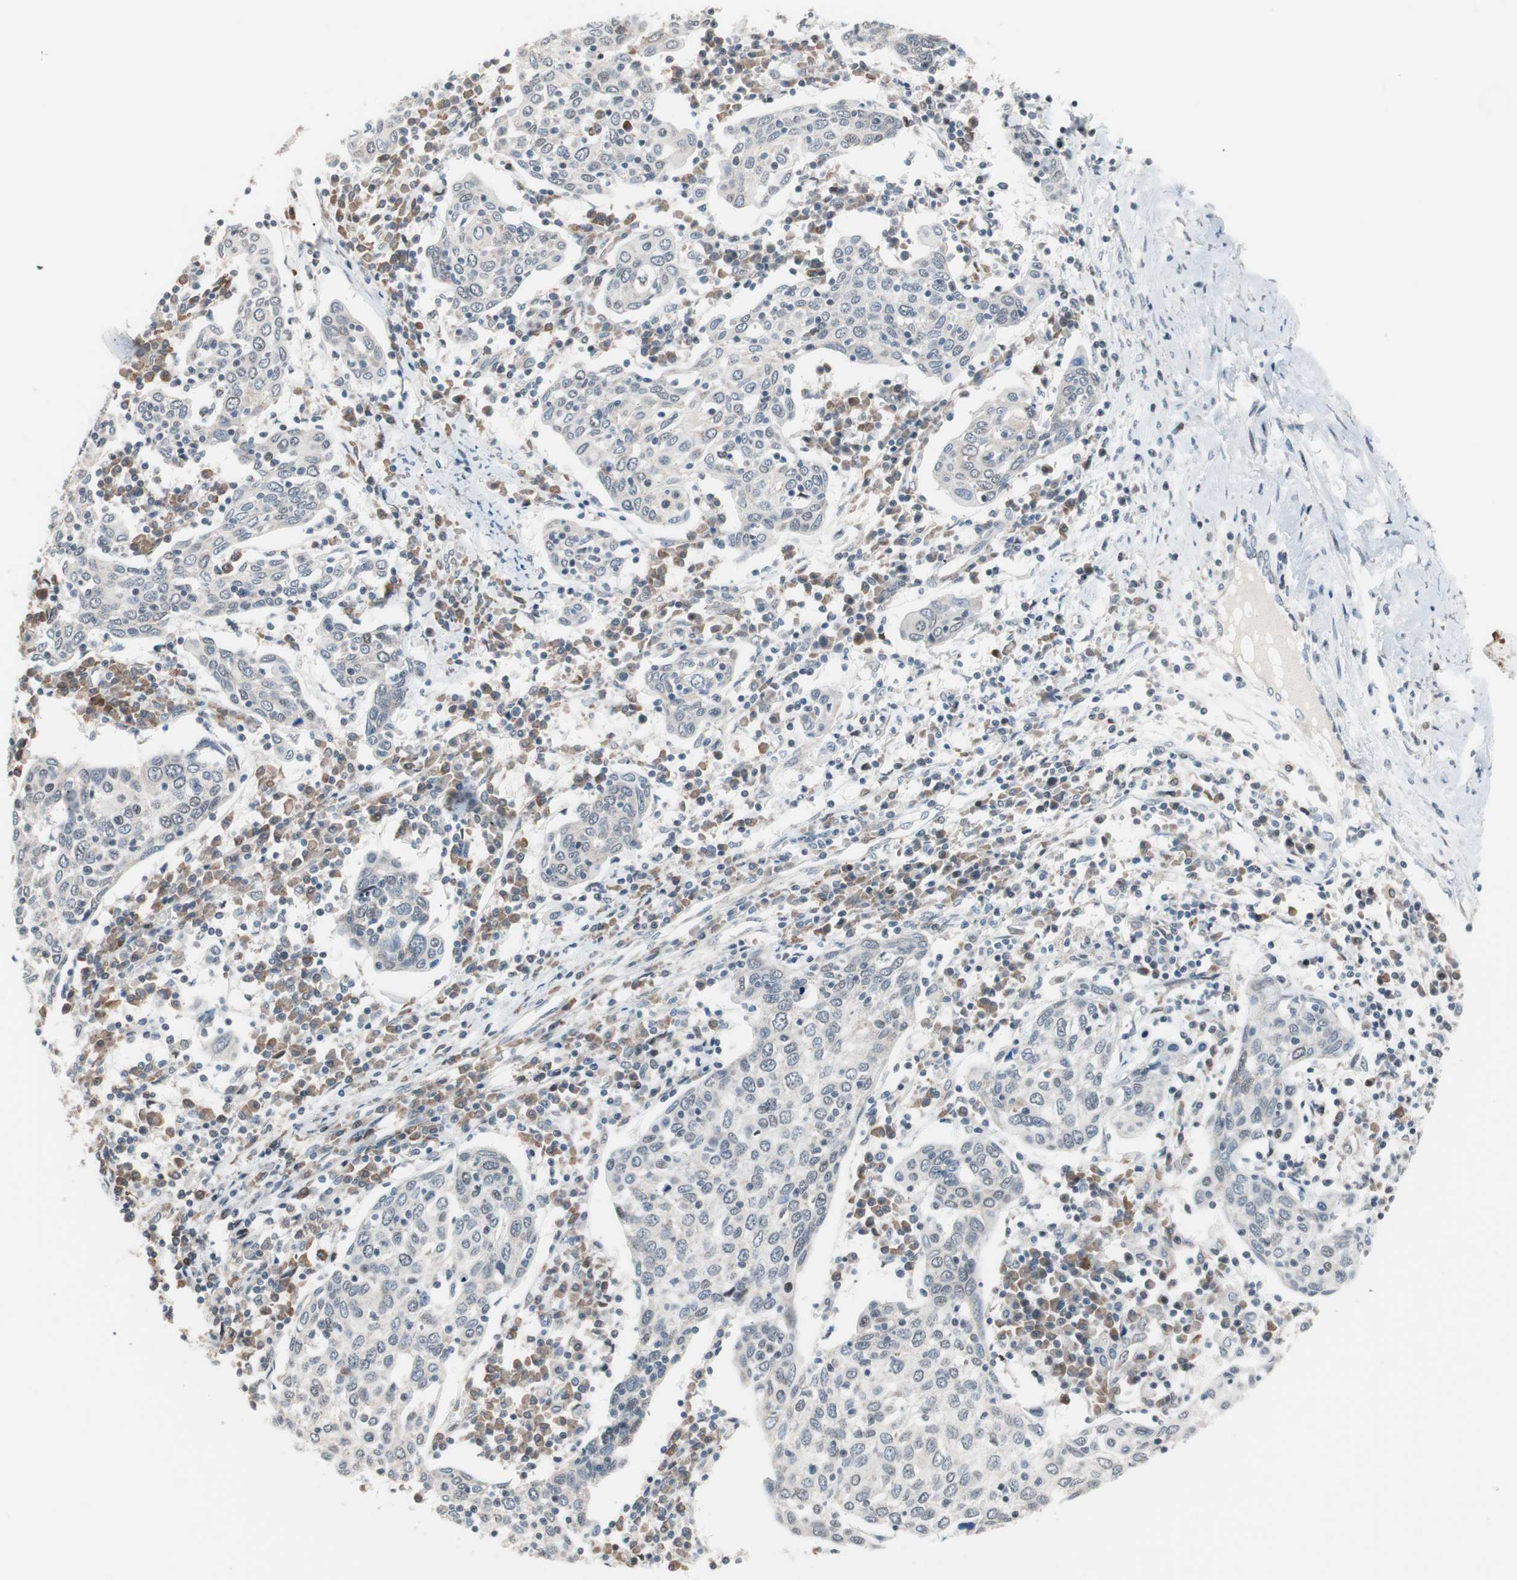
{"staining": {"intensity": "negative", "quantity": "none", "location": "none"}, "tissue": "cervical cancer", "cell_type": "Tumor cells", "image_type": "cancer", "snomed": [{"axis": "morphology", "description": "Squamous cell carcinoma, NOS"}, {"axis": "topography", "description": "Cervix"}], "caption": "IHC image of human cervical cancer stained for a protein (brown), which demonstrates no expression in tumor cells.", "gene": "POLH", "patient": {"sex": "female", "age": 40}}